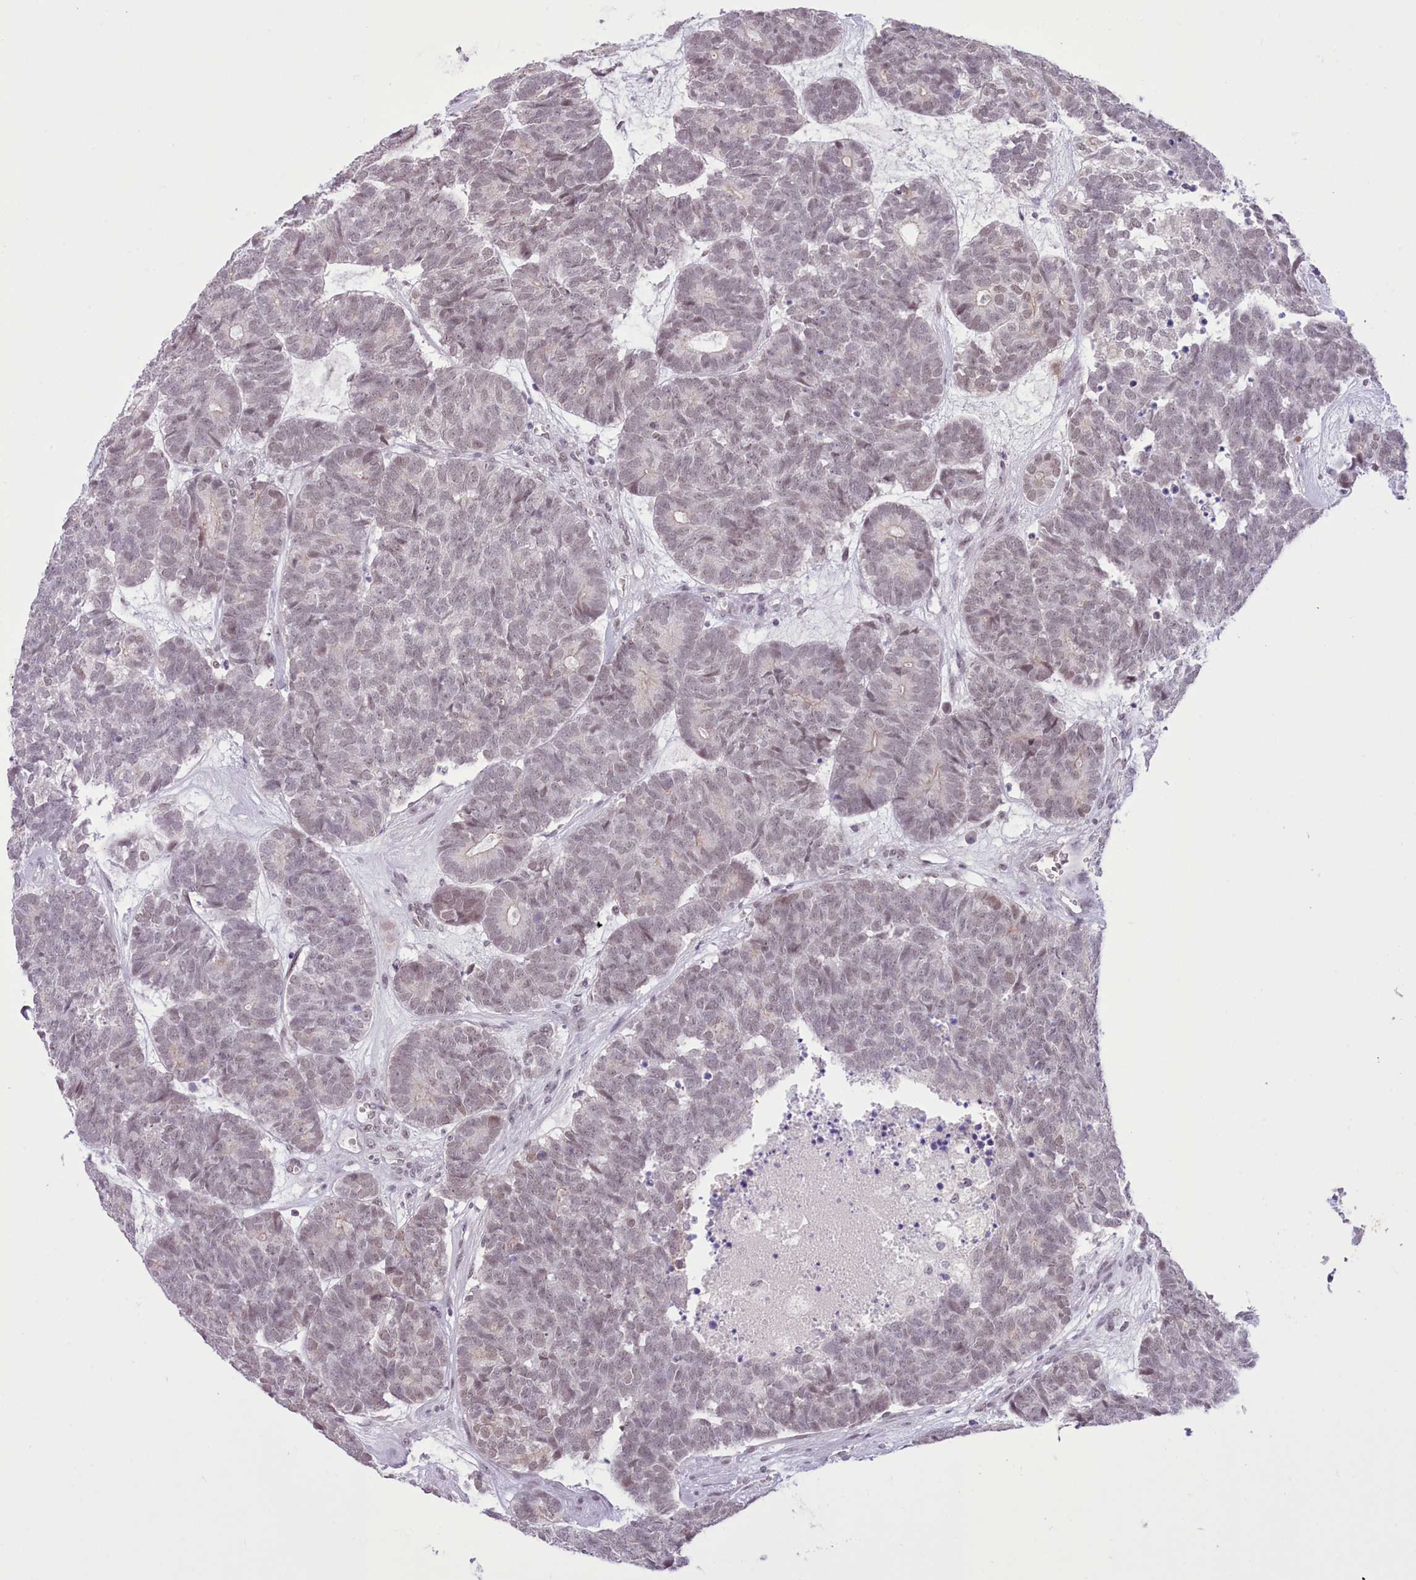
{"staining": {"intensity": "negative", "quantity": "none", "location": "none"}, "tissue": "head and neck cancer", "cell_type": "Tumor cells", "image_type": "cancer", "snomed": [{"axis": "morphology", "description": "Adenocarcinoma, NOS"}, {"axis": "topography", "description": "Head-Neck"}], "caption": "An image of adenocarcinoma (head and neck) stained for a protein exhibits no brown staining in tumor cells.", "gene": "RFX1", "patient": {"sex": "female", "age": 81}}